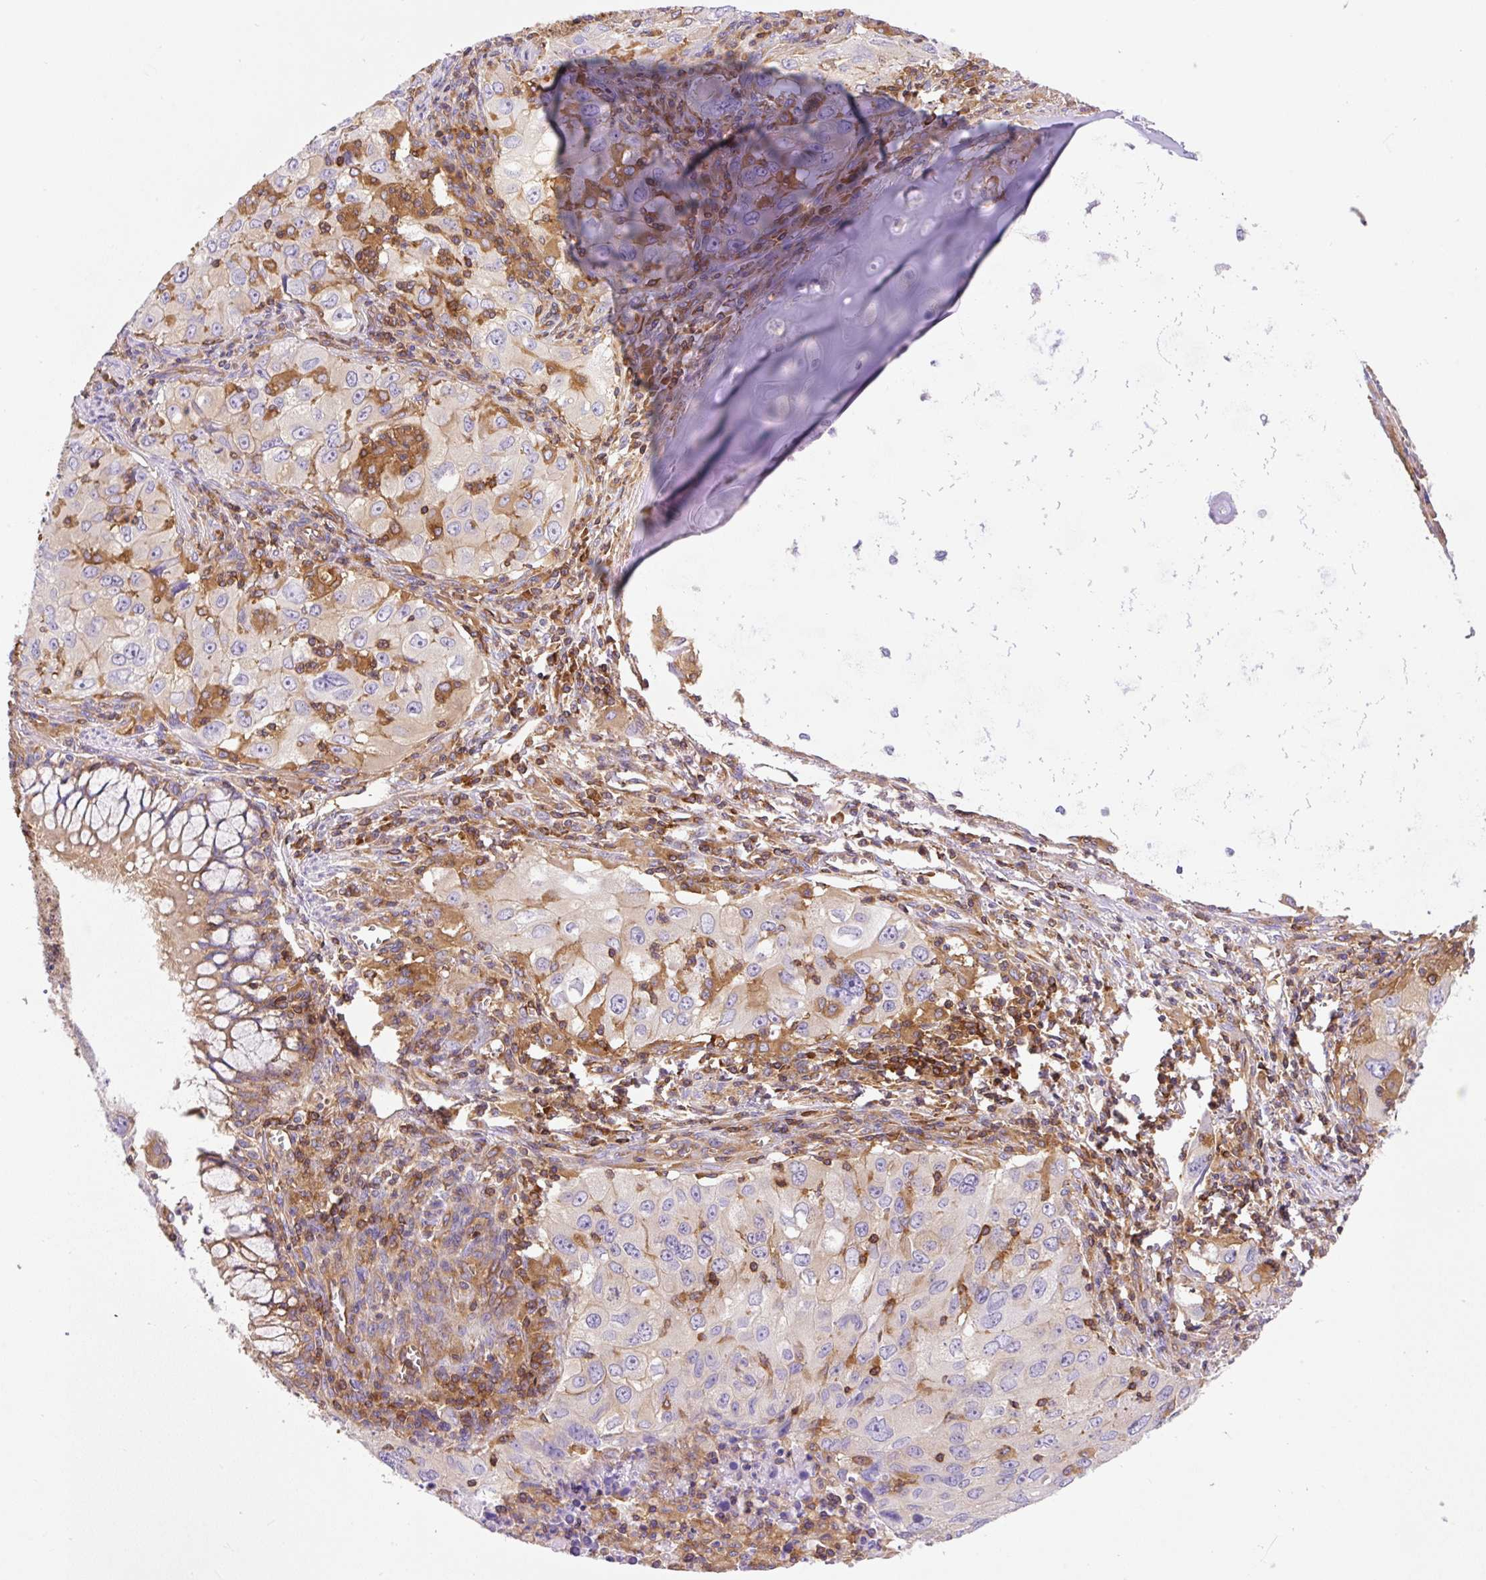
{"staining": {"intensity": "negative", "quantity": "none", "location": "none"}, "tissue": "lung cancer", "cell_type": "Tumor cells", "image_type": "cancer", "snomed": [{"axis": "morphology", "description": "Adenocarcinoma, NOS"}, {"axis": "morphology", "description": "Adenocarcinoma, metastatic, NOS"}, {"axis": "topography", "description": "Lymph node"}, {"axis": "topography", "description": "Lung"}], "caption": "Immunohistochemistry of human lung cancer (adenocarcinoma) shows no positivity in tumor cells.", "gene": "DNM2", "patient": {"sex": "female", "age": 42}}